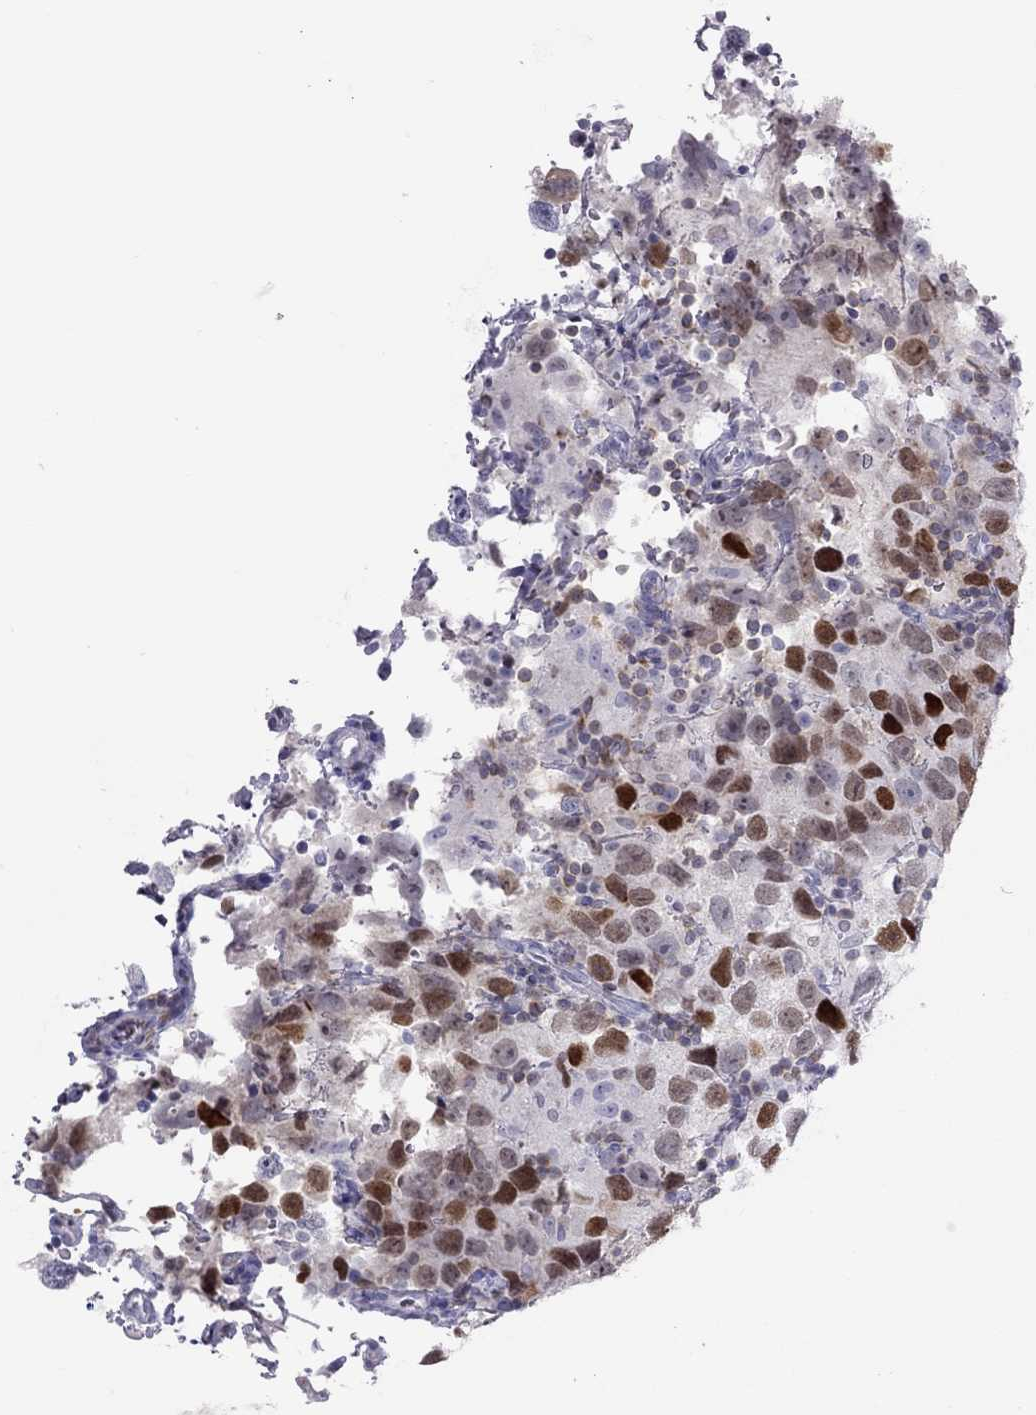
{"staining": {"intensity": "strong", "quantity": "<25%", "location": "nuclear"}, "tissue": "testis cancer", "cell_type": "Tumor cells", "image_type": "cancer", "snomed": [{"axis": "morphology", "description": "Seminoma, NOS"}, {"axis": "topography", "description": "Testis"}], "caption": "Tumor cells demonstrate medium levels of strong nuclear expression in about <25% of cells in human testis seminoma.", "gene": "STAG3", "patient": {"sex": "male", "age": 26}}